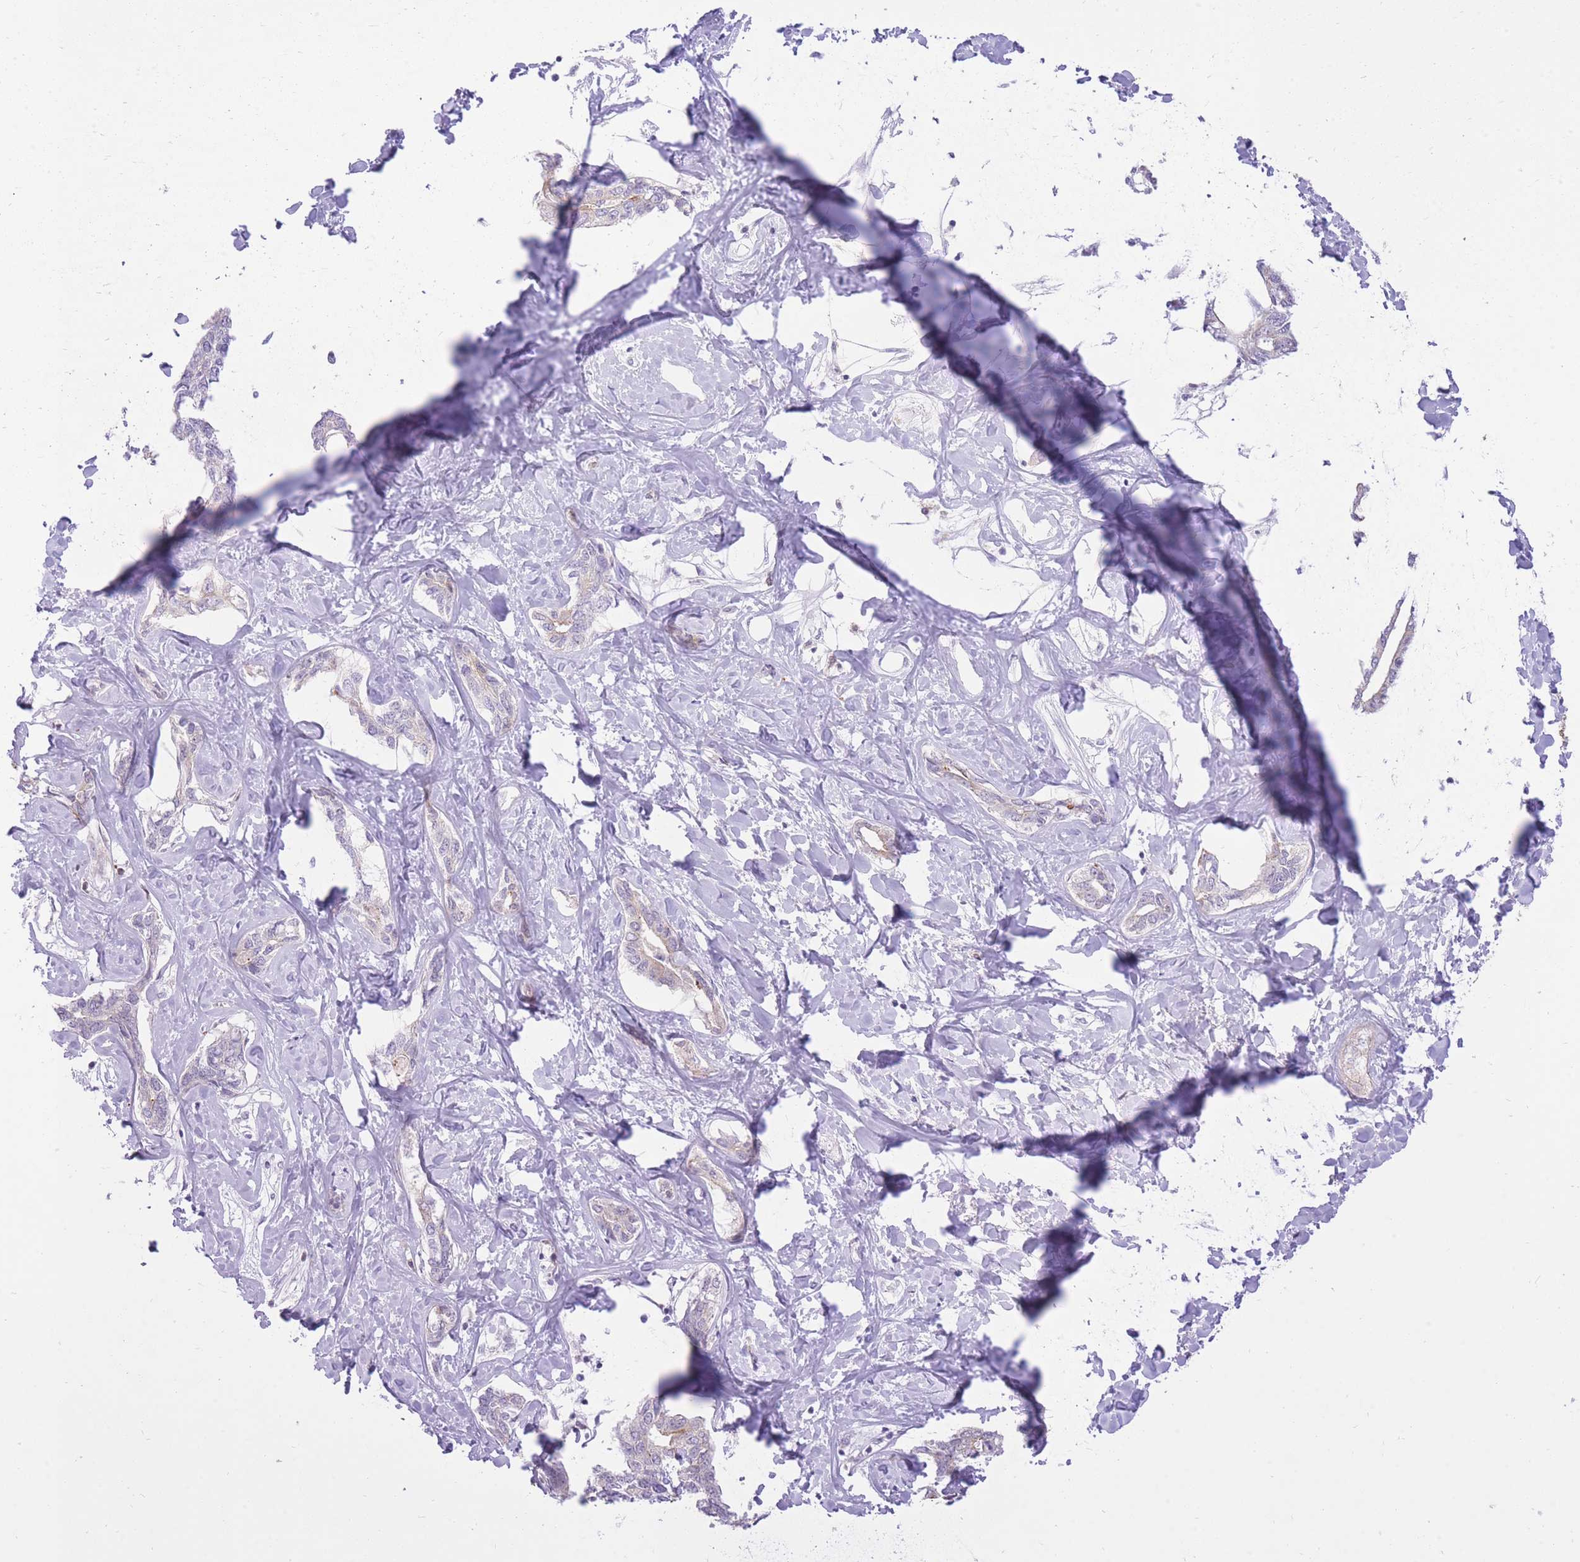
{"staining": {"intensity": "negative", "quantity": "none", "location": "none"}, "tissue": "liver cancer", "cell_type": "Tumor cells", "image_type": "cancer", "snomed": [{"axis": "morphology", "description": "Cholangiocarcinoma"}, {"axis": "topography", "description": "Liver"}], "caption": "Protein analysis of cholangiocarcinoma (liver) exhibits no significant expression in tumor cells.", "gene": "MEIS3", "patient": {"sex": "male", "age": 59}}